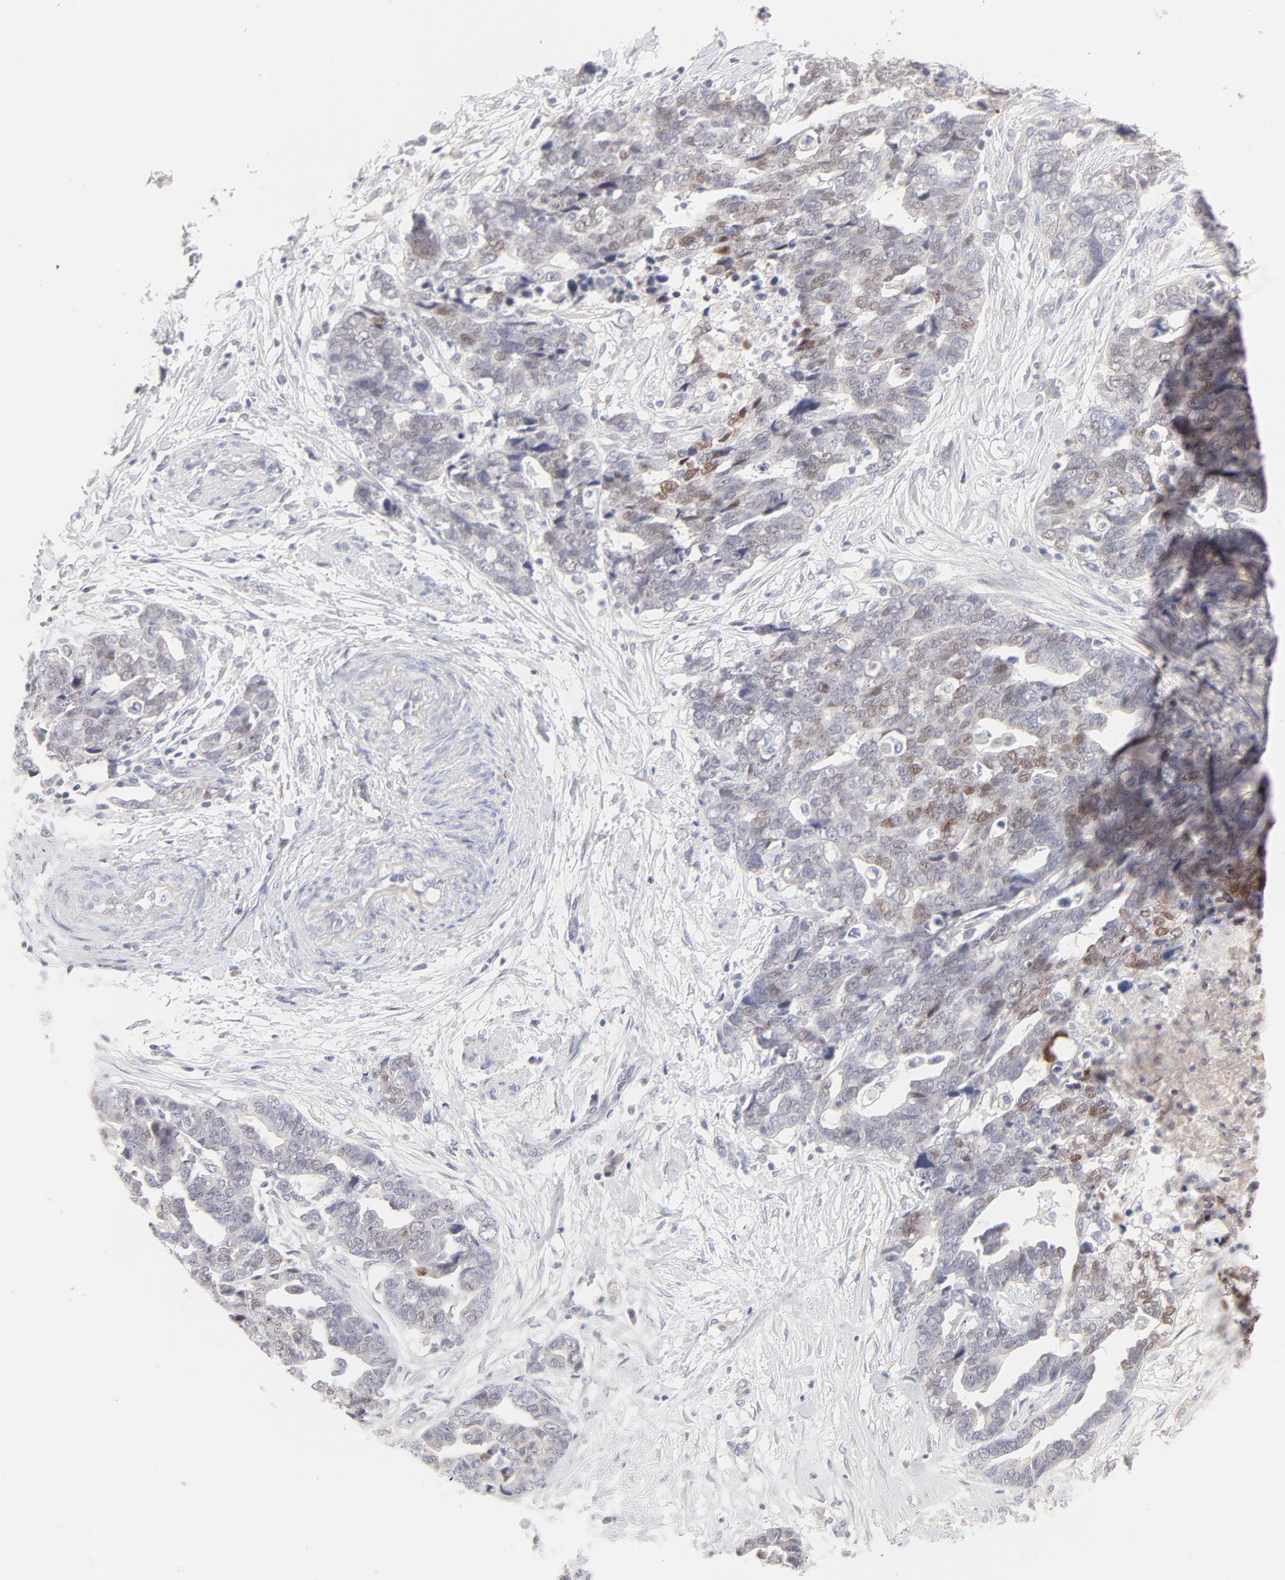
{"staining": {"intensity": "weak", "quantity": "25%-75%", "location": "nuclear"}, "tissue": "ovarian cancer", "cell_type": "Tumor cells", "image_type": "cancer", "snomed": [{"axis": "morphology", "description": "Normal tissue, NOS"}, {"axis": "morphology", "description": "Cystadenocarcinoma, serous, NOS"}, {"axis": "topography", "description": "Fallopian tube"}, {"axis": "topography", "description": "Ovary"}], "caption": "Human serous cystadenocarcinoma (ovarian) stained for a protein (brown) reveals weak nuclear positive staining in about 25%-75% of tumor cells.", "gene": "ELF3", "patient": {"sex": "female", "age": 56}}